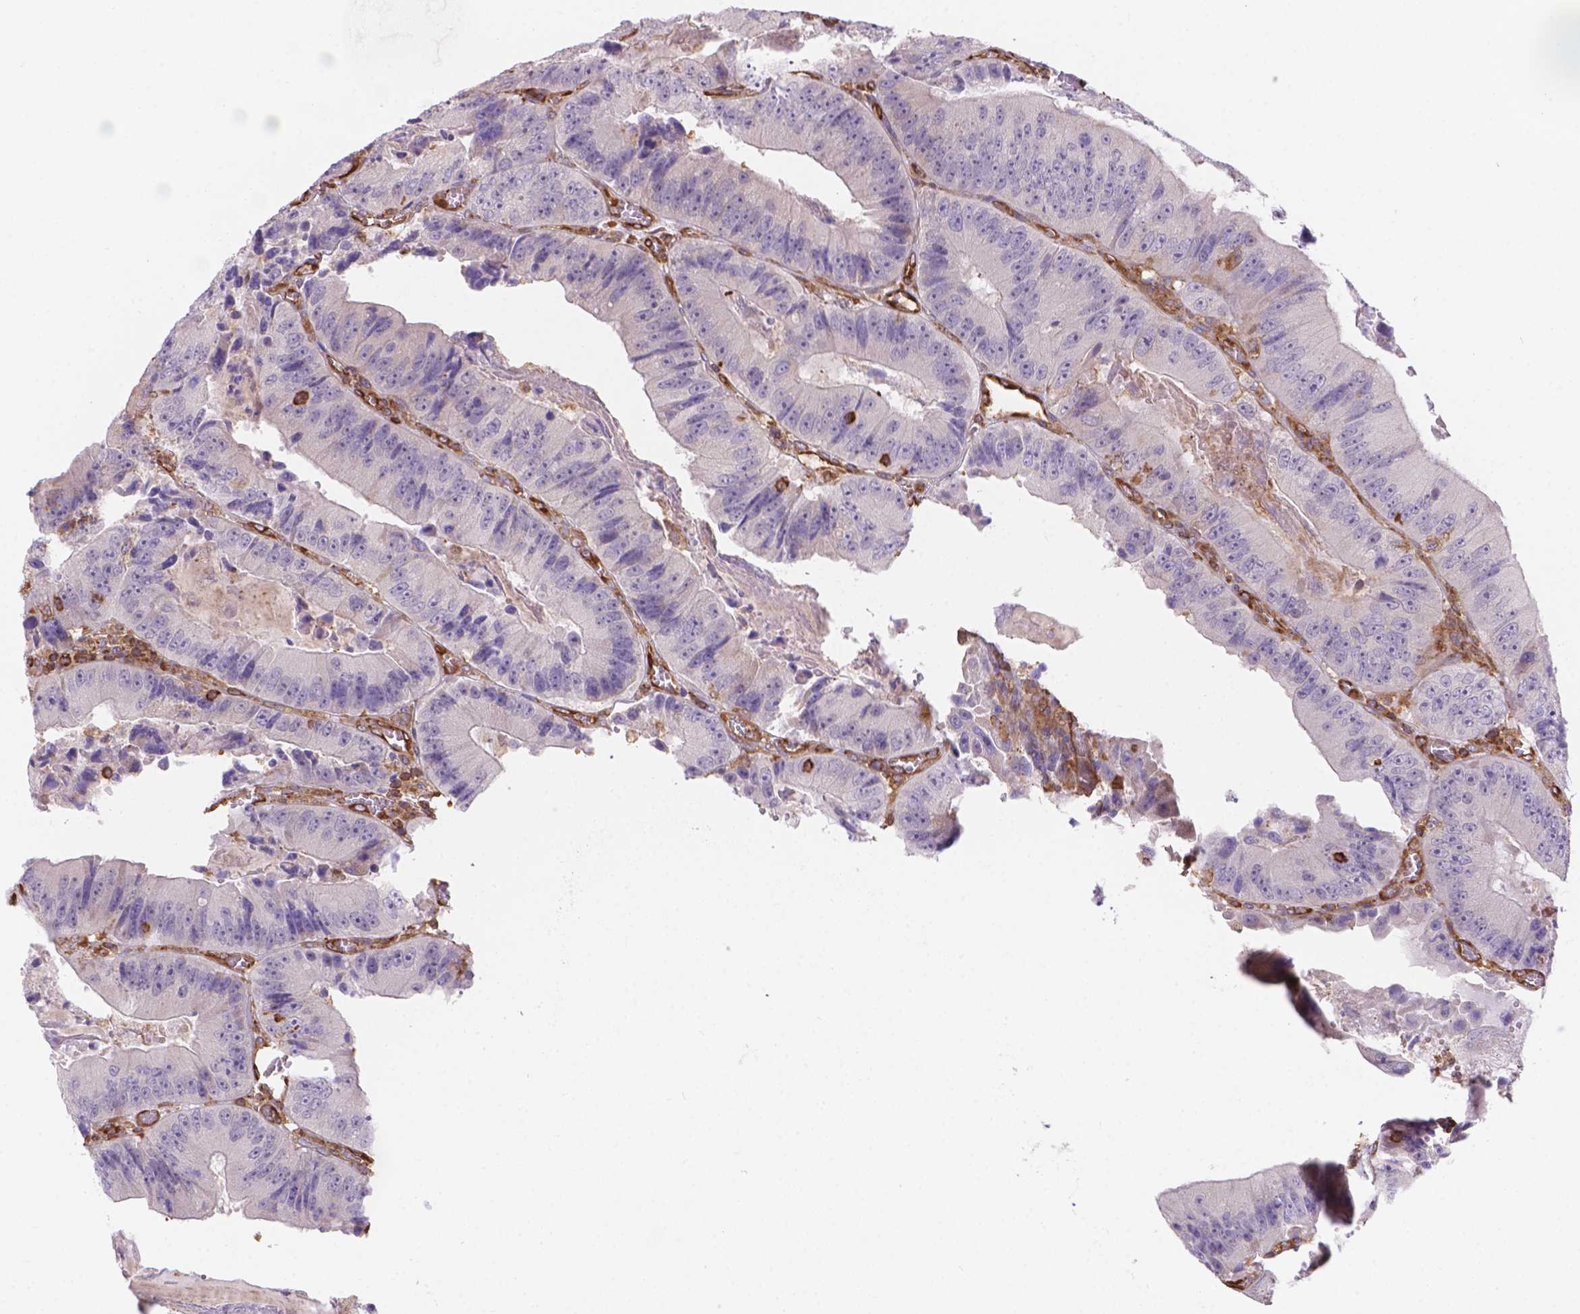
{"staining": {"intensity": "negative", "quantity": "none", "location": "none"}, "tissue": "colorectal cancer", "cell_type": "Tumor cells", "image_type": "cancer", "snomed": [{"axis": "morphology", "description": "Adenocarcinoma, NOS"}, {"axis": "topography", "description": "Colon"}], "caption": "Tumor cells are negative for brown protein staining in adenocarcinoma (colorectal).", "gene": "DMWD", "patient": {"sex": "female", "age": 86}}